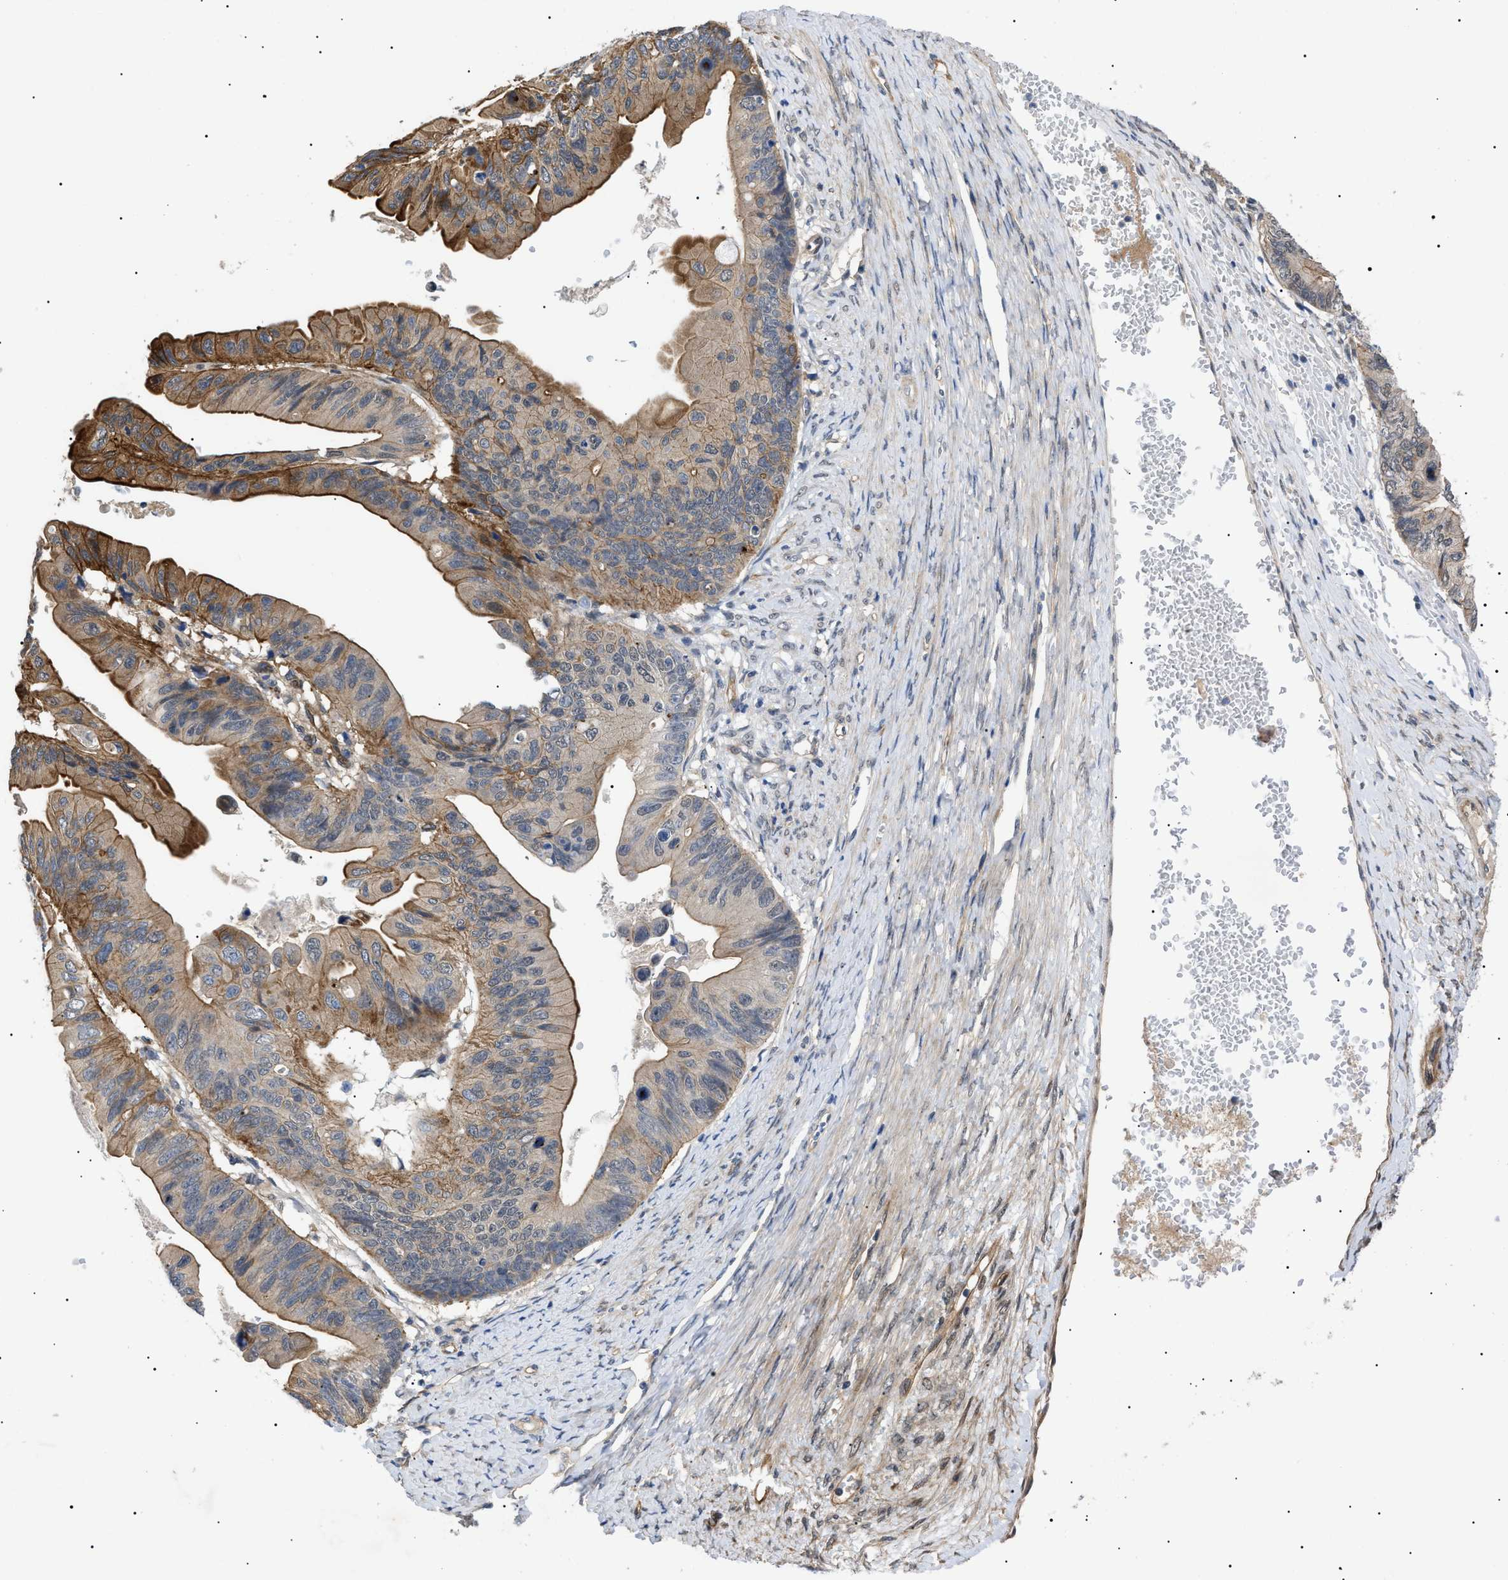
{"staining": {"intensity": "moderate", "quantity": ">75%", "location": "cytoplasmic/membranous"}, "tissue": "ovarian cancer", "cell_type": "Tumor cells", "image_type": "cancer", "snomed": [{"axis": "morphology", "description": "Cystadenocarcinoma, mucinous, NOS"}, {"axis": "topography", "description": "Ovary"}], "caption": "Immunohistochemical staining of ovarian cancer exhibits moderate cytoplasmic/membranous protein staining in approximately >75% of tumor cells.", "gene": "CRCP", "patient": {"sex": "female", "age": 61}}